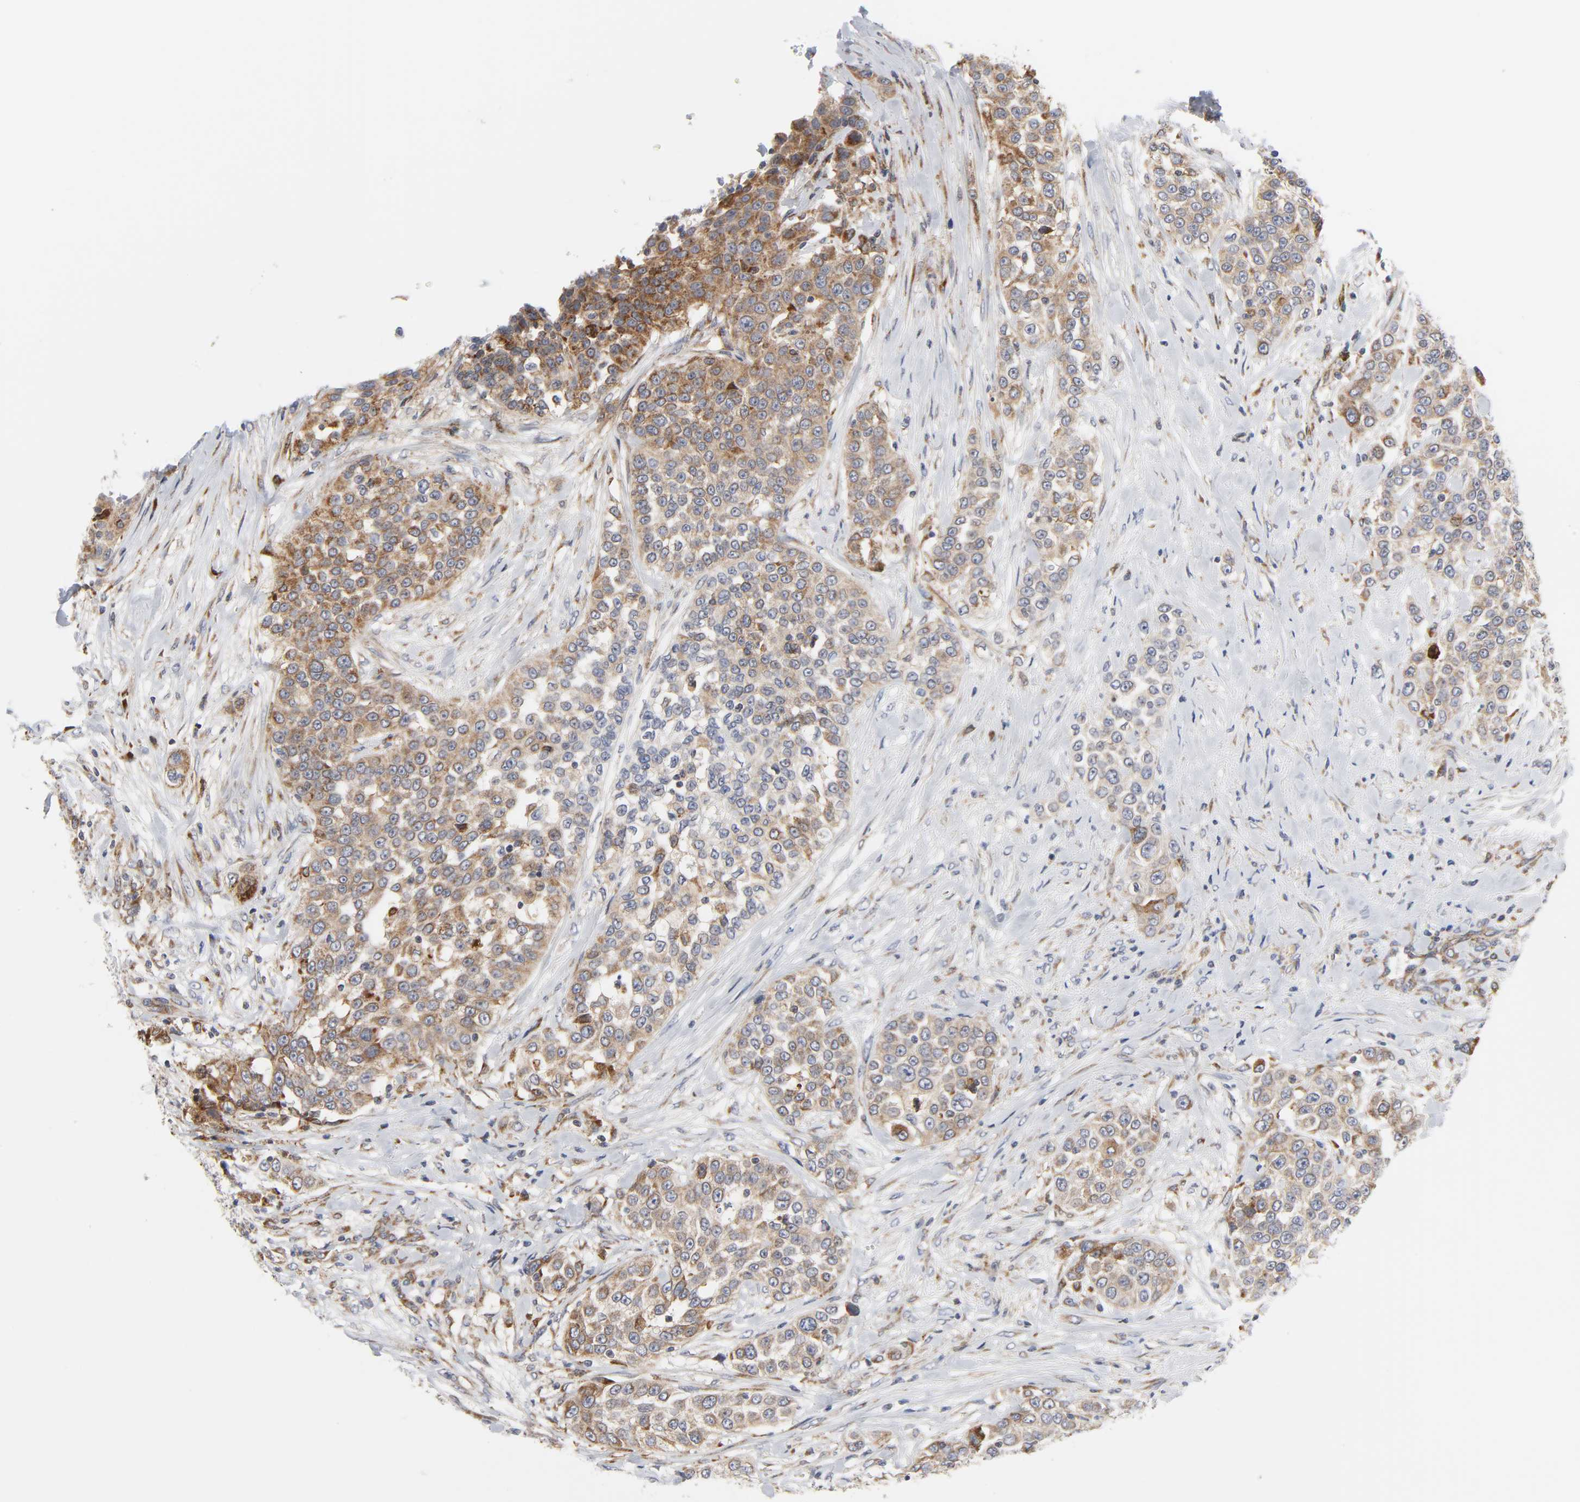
{"staining": {"intensity": "moderate", "quantity": ">75%", "location": "cytoplasmic/membranous"}, "tissue": "urothelial cancer", "cell_type": "Tumor cells", "image_type": "cancer", "snomed": [{"axis": "morphology", "description": "Urothelial carcinoma, High grade"}, {"axis": "topography", "description": "Urinary bladder"}], "caption": "Brown immunohistochemical staining in urothelial carcinoma (high-grade) shows moderate cytoplasmic/membranous expression in about >75% of tumor cells. Nuclei are stained in blue.", "gene": "BAX", "patient": {"sex": "female", "age": 80}}